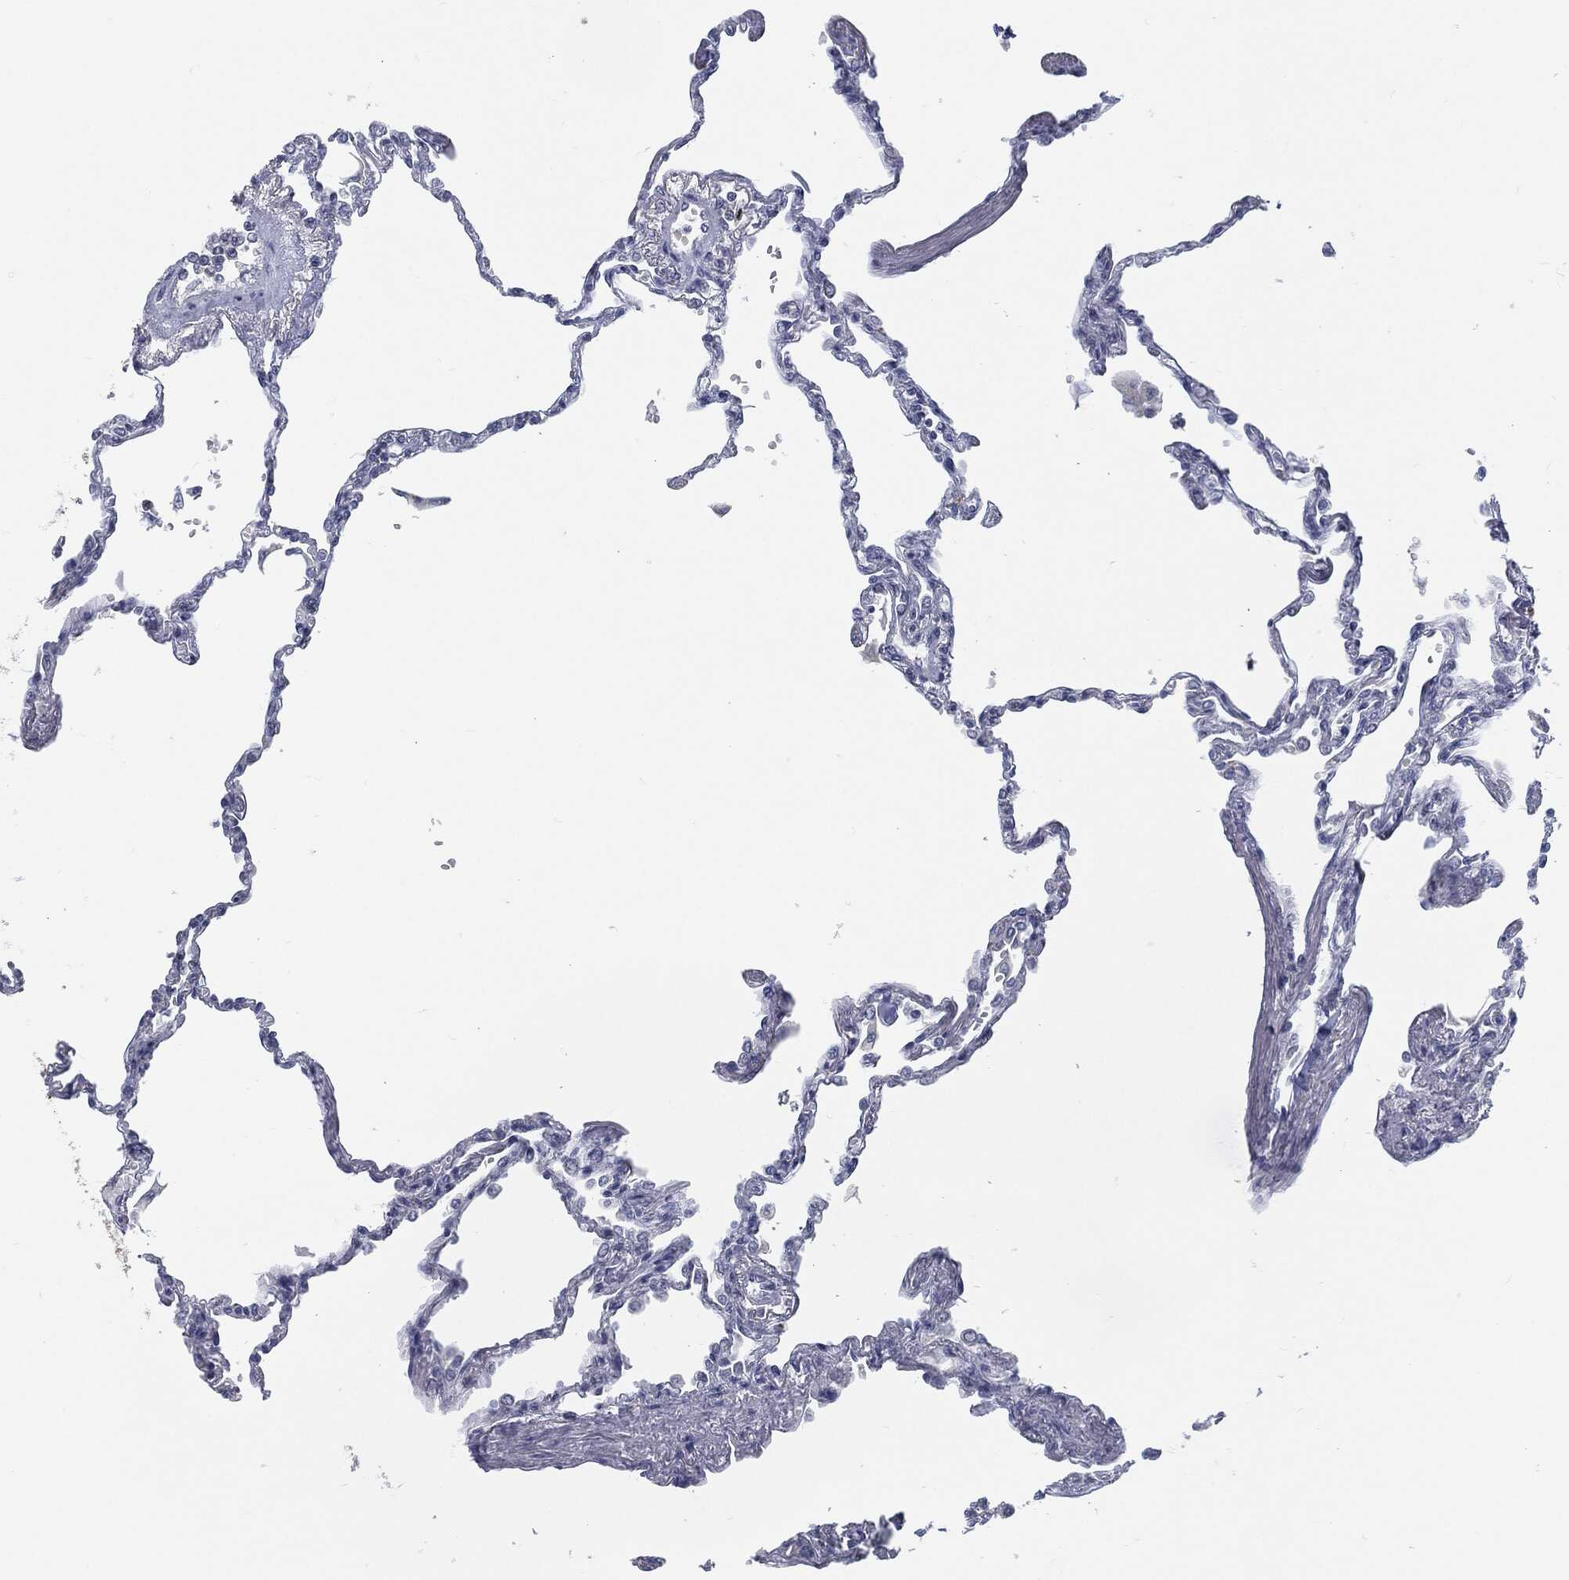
{"staining": {"intensity": "negative", "quantity": "none", "location": "none"}, "tissue": "lung", "cell_type": "Alveolar cells", "image_type": "normal", "snomed": [{"axis": "morphology", "description": "Normal tissue, NOS"}, {"axis": "topography", "description": "Lung"}], "caption": "Immunohistochemical staining of unremarkable human lung exhibits no significant positivity in alveolar cells. (Brightfield microscopy of DAB (3,3'-diaminobenzidine) immunohistochemistry (IHC) at high magnification).", "gene": "PROM1", "patient": {"sex": "male", "age": 78}}